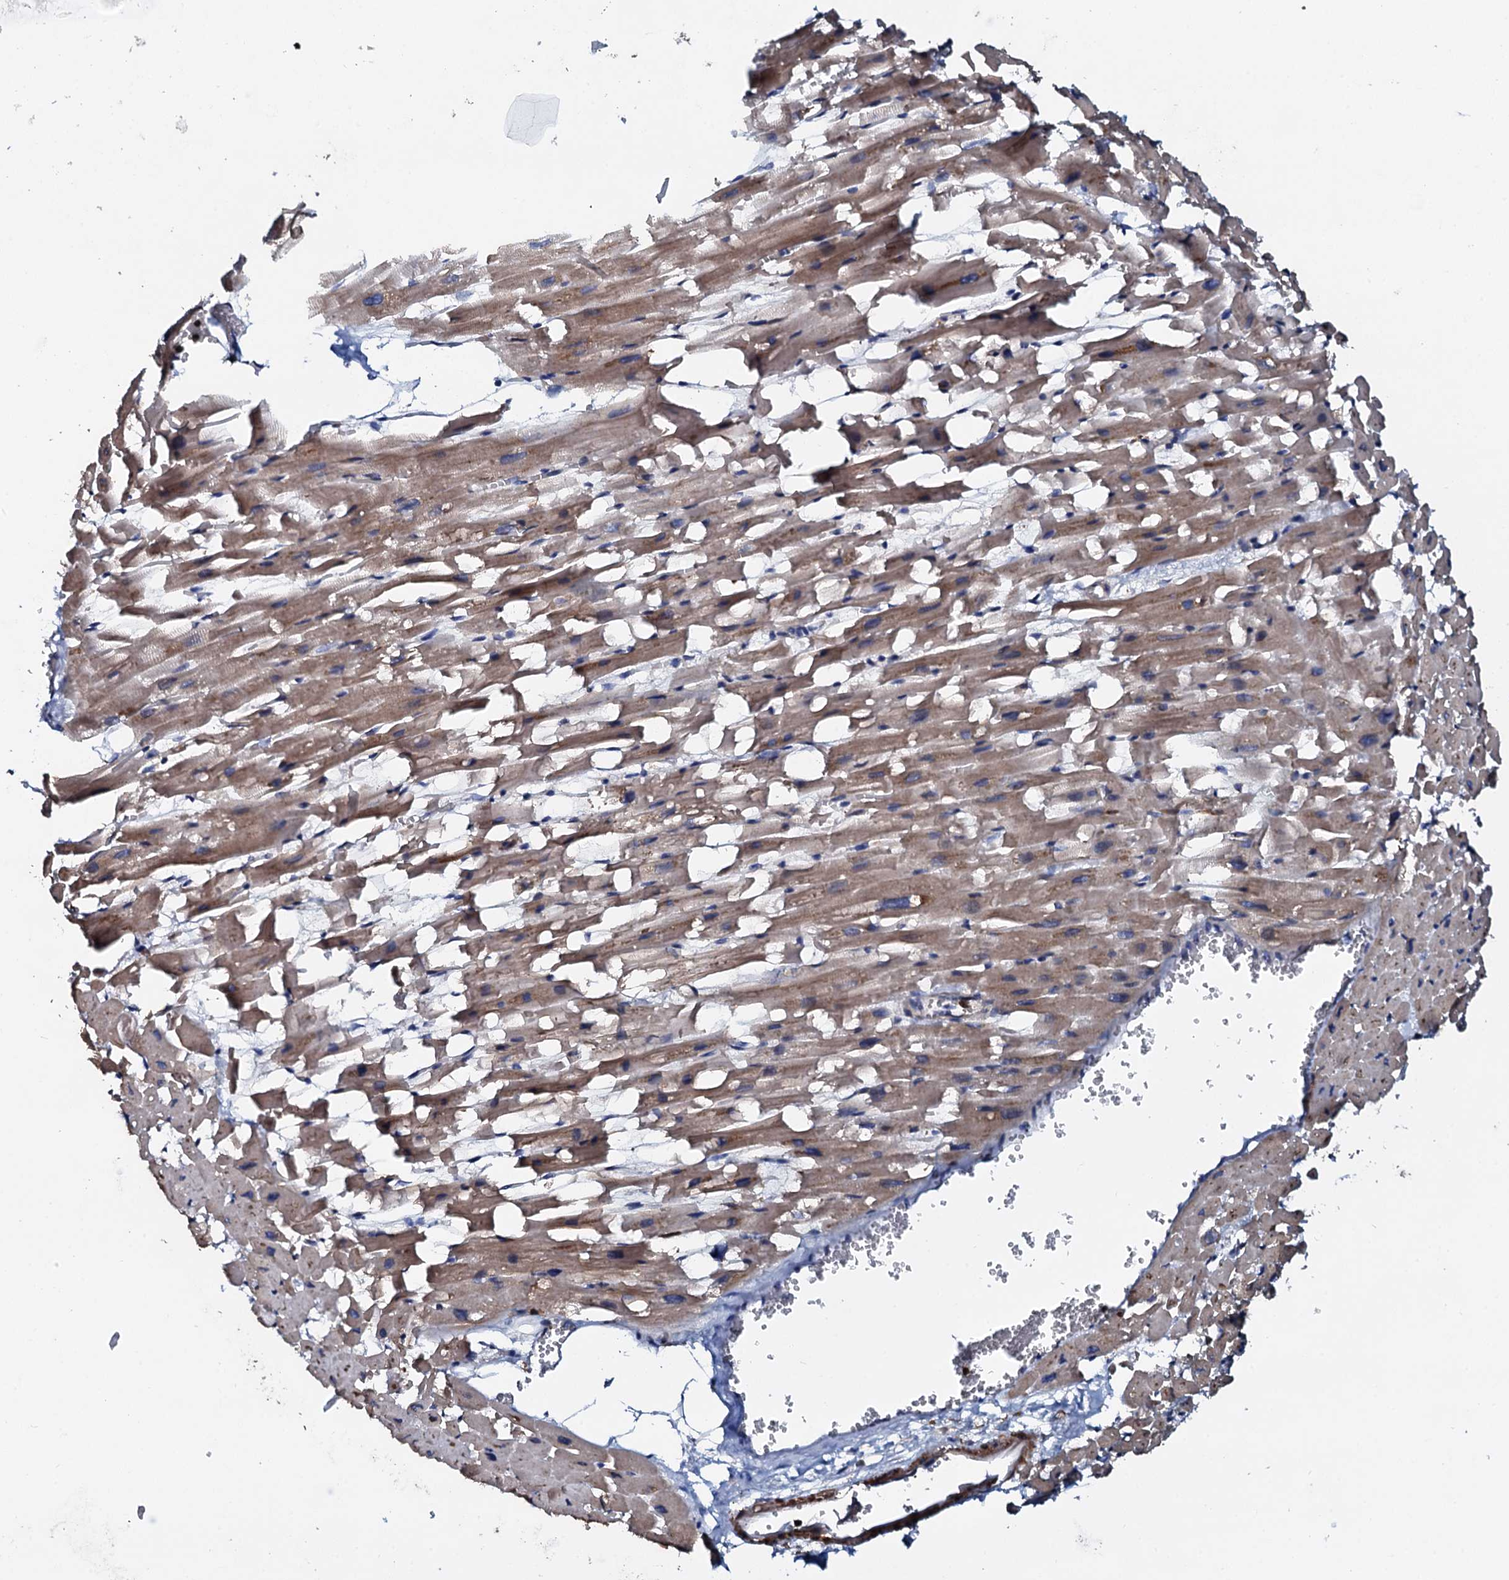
{"staining": {"intensity": "moderate", "quantity": ">75%", "location": "cytoplasmic/membranous"}, "tissue": "heart muscle", "cell_type": "Cardiomyocytes", "image_type": "normal", "snomed": [{"axis": "morphology", "description": "Normal tissue, NOS"}, {"axis": "topography", "description": "Heart"}], "caption": "Immunohistochemical staining of unremarkable human heart muscle displays >75% levels of moderate cytoplasmic/membranous protein expression in approximately >75% of cardiomyocytes. (Brightfield microscopy of DAB IHC at high magnification).", "gene": "VAMP8", "patient": {"sex": "female", "age": 64}}